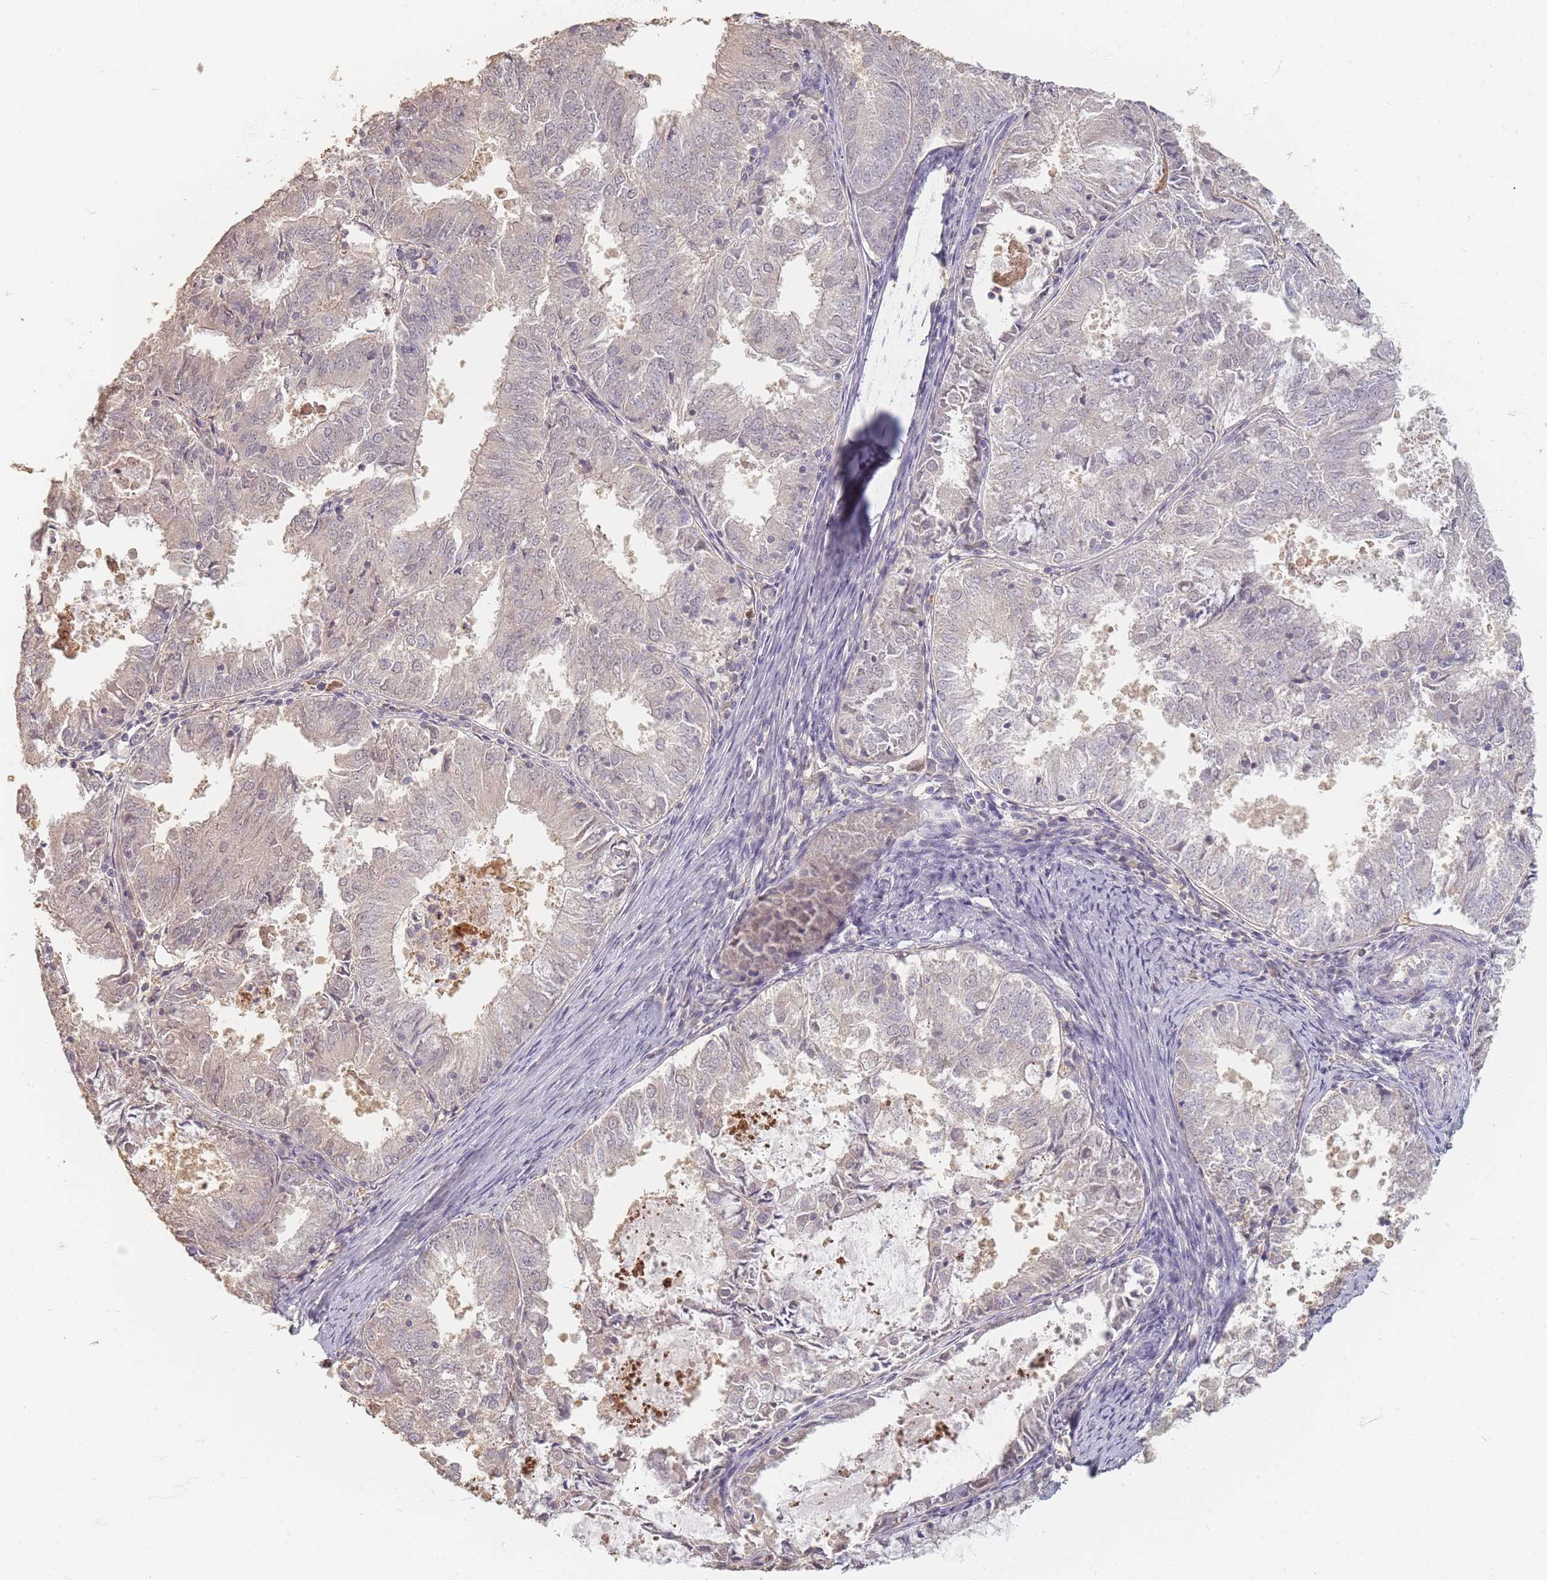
{"staining": {"intensity": "negative", "quantity": "none", "location": "none"}, "tissue": "endometrial cancer", "cell_type": "Tumor cells", "image_type": "cancer", "snomed": [{"axis": "morphology", "description": "Adenocarcinoma, NOS"}, {"axis": "topography", "description": "Endometrium"}], "caption": "High magnification brightfield microscopy of endometrial cancer stained with DAB (brown) and counterstained with hematoxylin (blue): tumor cells show no significant expression. (Brightfield microscopy of DAB (3,3'-diaminobenzidine) immunohistochemistry at high magnification).", "gene": "RFTN1", "patient": {"sex": "female", "age": 57}}